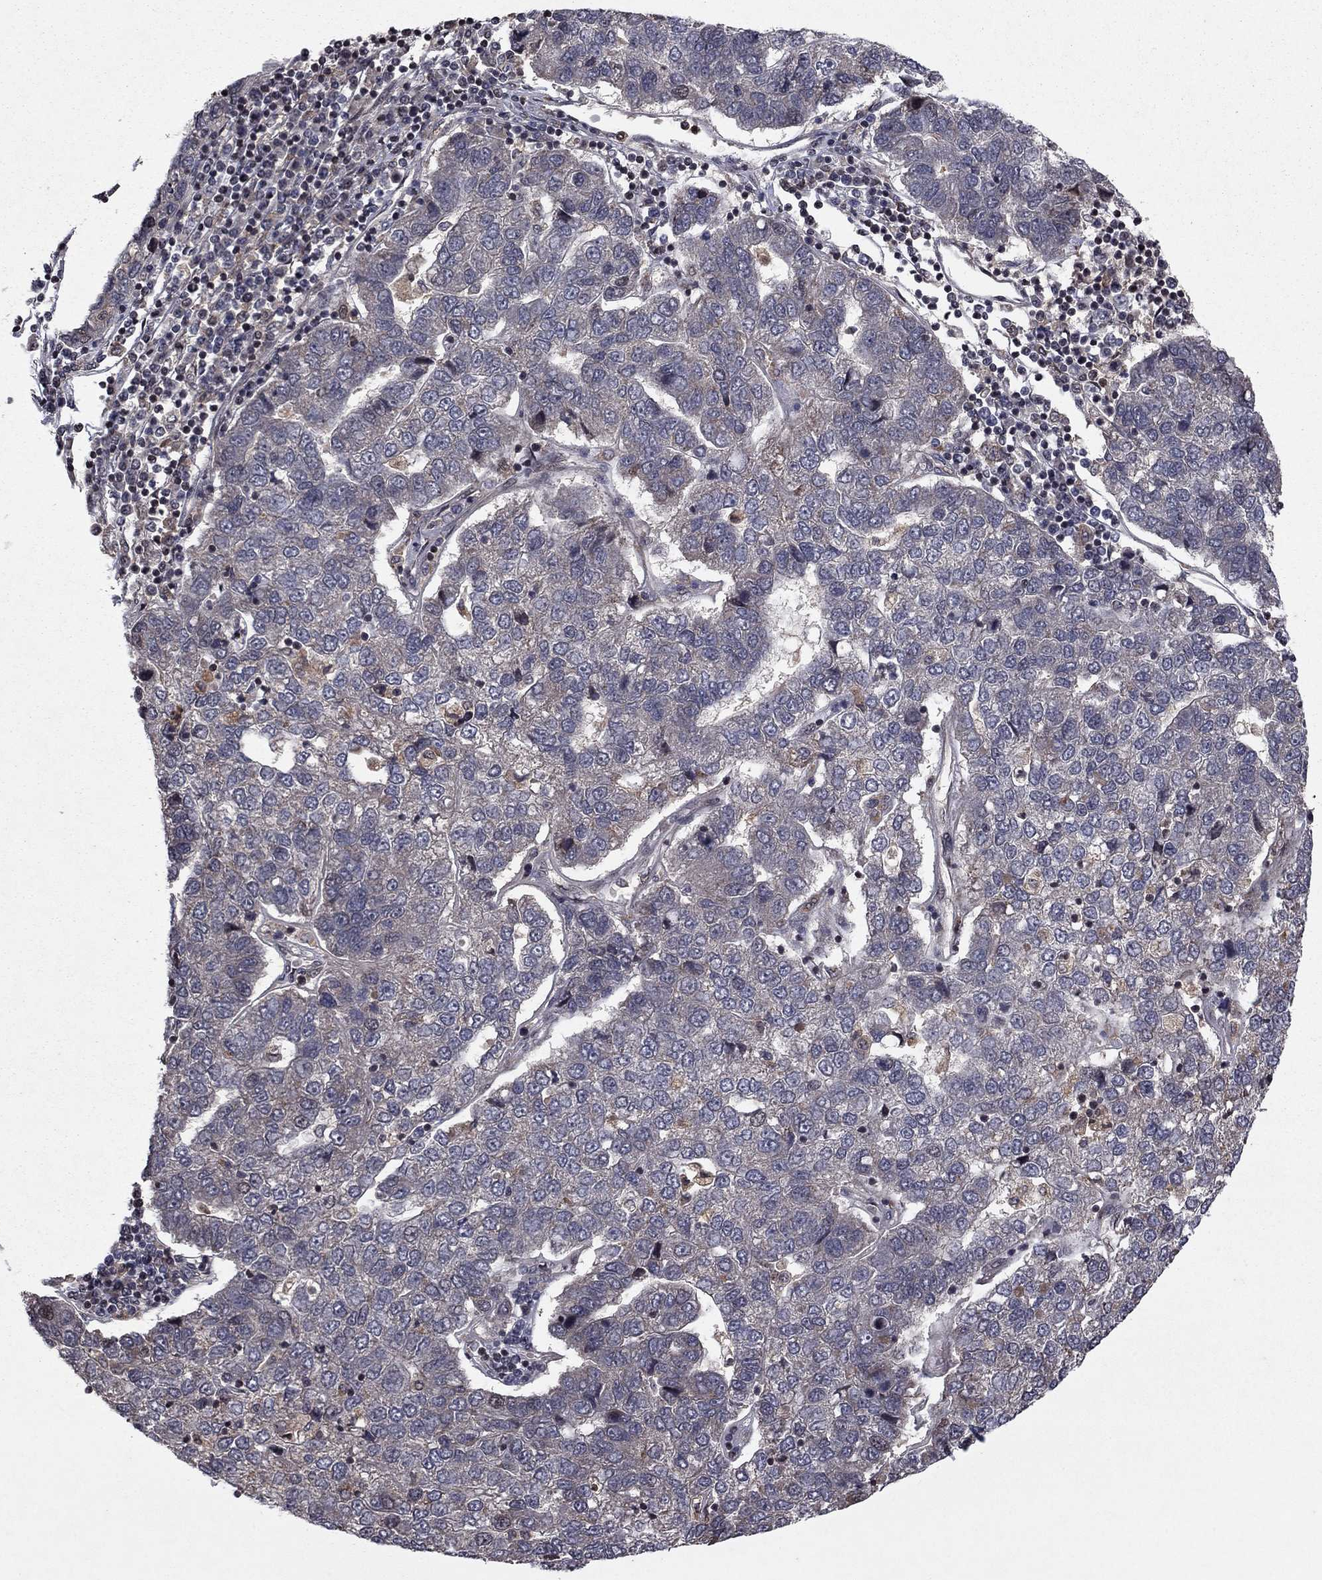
{"staining": {"intensity": "negative", "quantity": "none", "location": "none"}, "tissue": "pancreatic cancer", "cell_type": "Tumor cells", "image_type": "cancer", "snomed": [{"axis": "morphology", "description": "Adenocarcinoma, NOS"}, {"axis": "topography", "description": "Pancreas"}], "caption": "This is an IHC micrograph of pancreatic cancer. There is no positivity in tumor cells.", "gene": "SORBS1", "patient": {"sex": "female", "age": 61}}